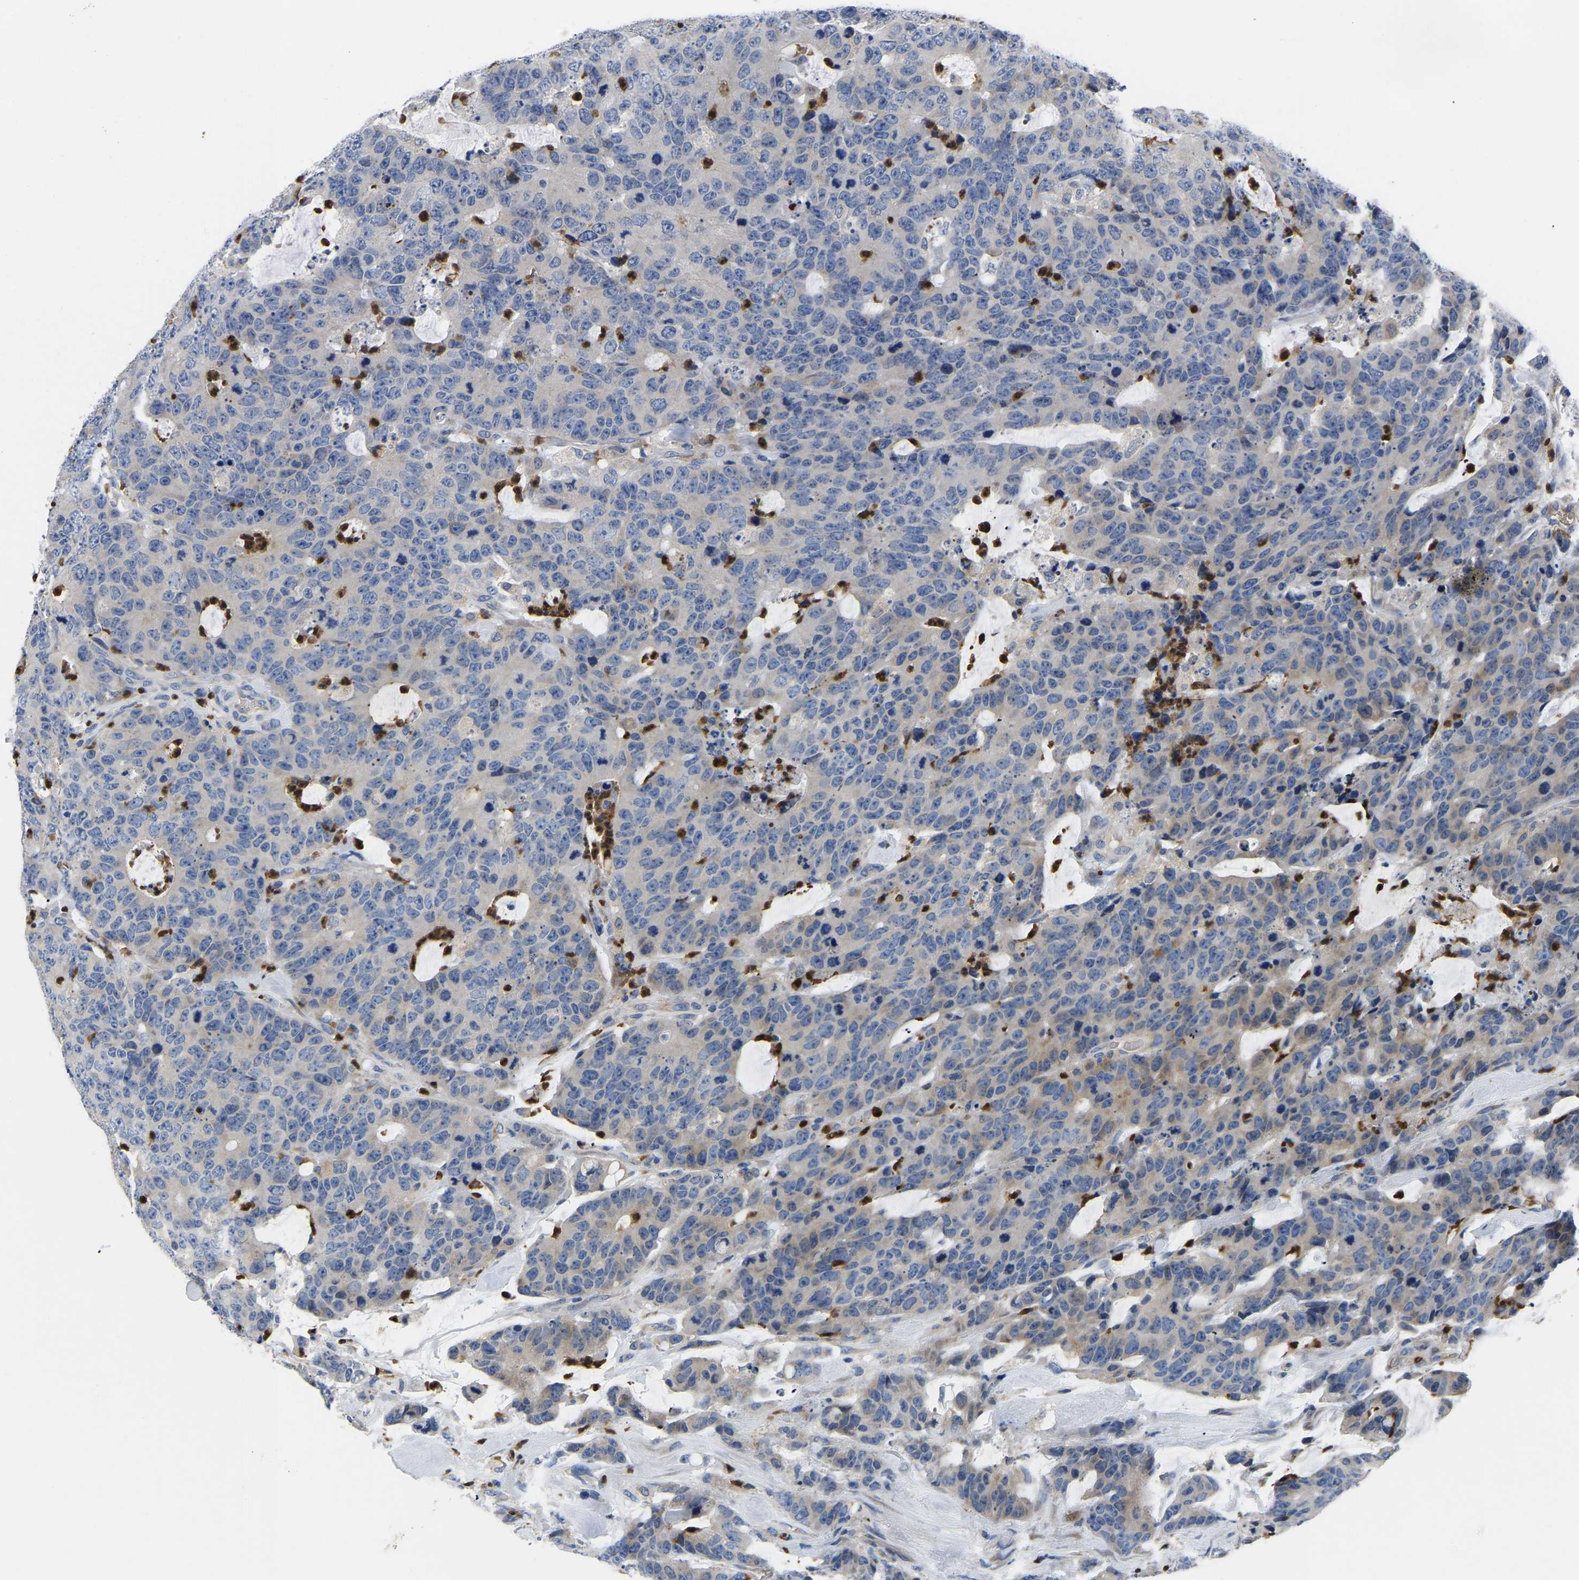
{"staining": {"intensity": "negative", "quantity": "none", "location": "none"}, "tissue": "colorectal cancer", "cell_type": "Tumor cells", "image_type": "cancer", "snomed": [{"axis": "morphology", "description": "Adenocarcinoma, NOS"}, {"axis": "topography", "description": "Colon"}], "caption": "DAB immunohistochemical staining of colorectal cancer displays no significant positivity in tumor cells.", "gene": "TOR1B", "patient": {"sex": "female", "age": 86}}